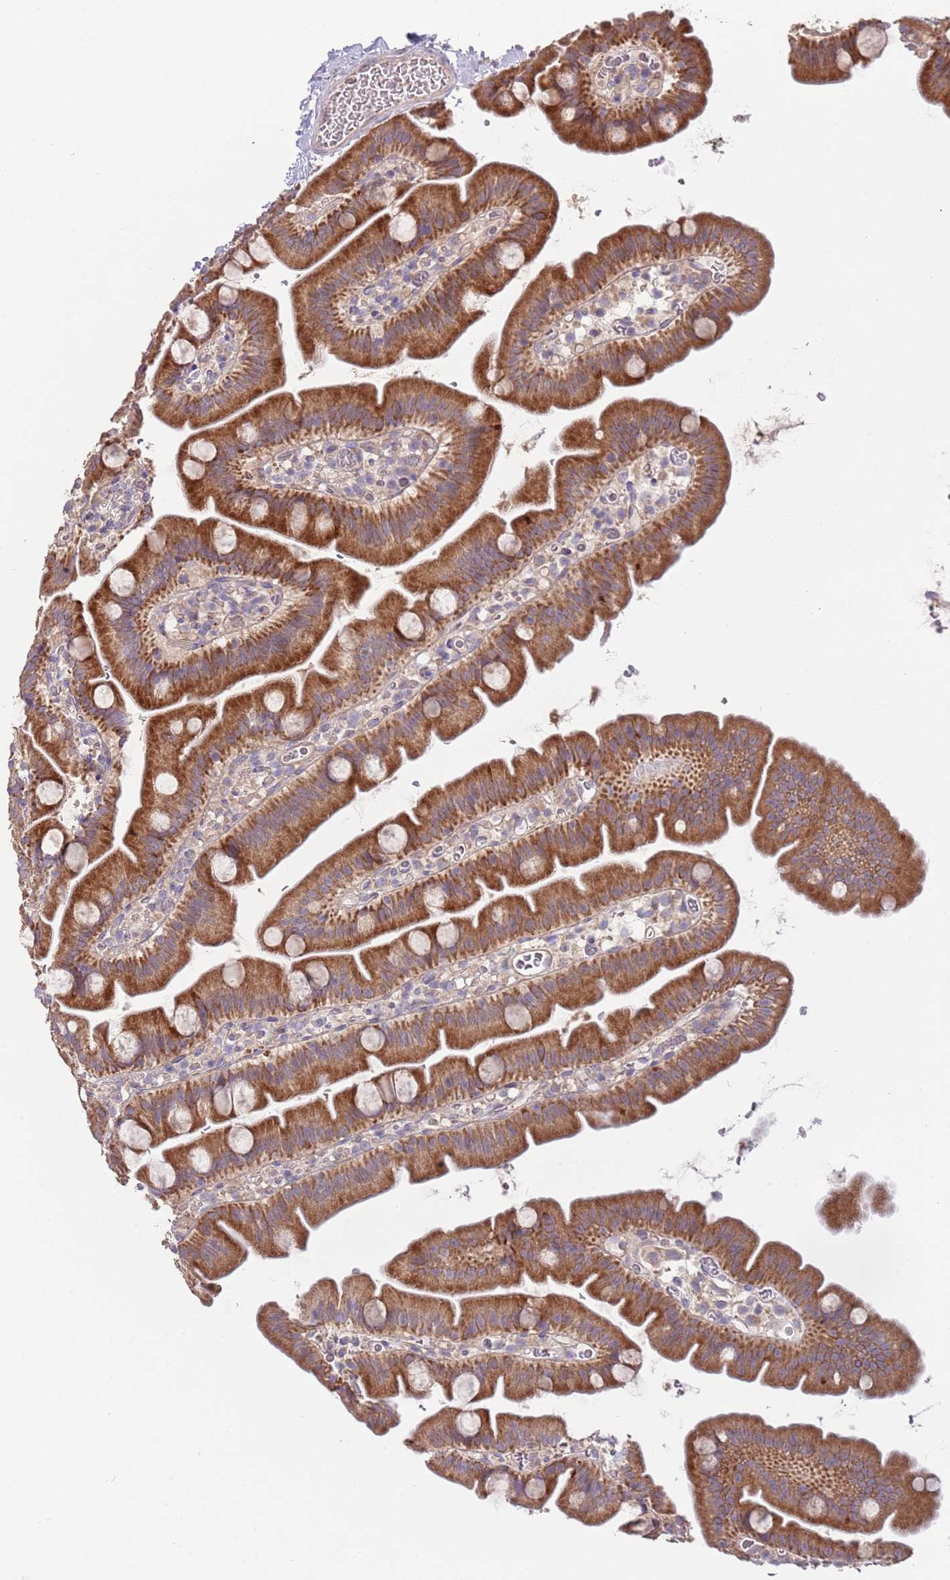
{"staining": {"intensity": "strong", "quantity": ">75%", "location": "cytoplasmic/membranous"}, "tissue": "small intestine", "cell_type": "Glandular cells", "image_type": "normal", "snomed": [{"axis": "morphology", "description": "Normal tissue, NOS"}, {"axis": "topography", "description": "Small intestine"}], "caption": "This is an image of IHC staining of normal small intestine, which shows strong staining in the cytoplasmic/membranous of glandular cells.", "gene": "ABCC10", "patient": {"sex": "female", "age": 68}}